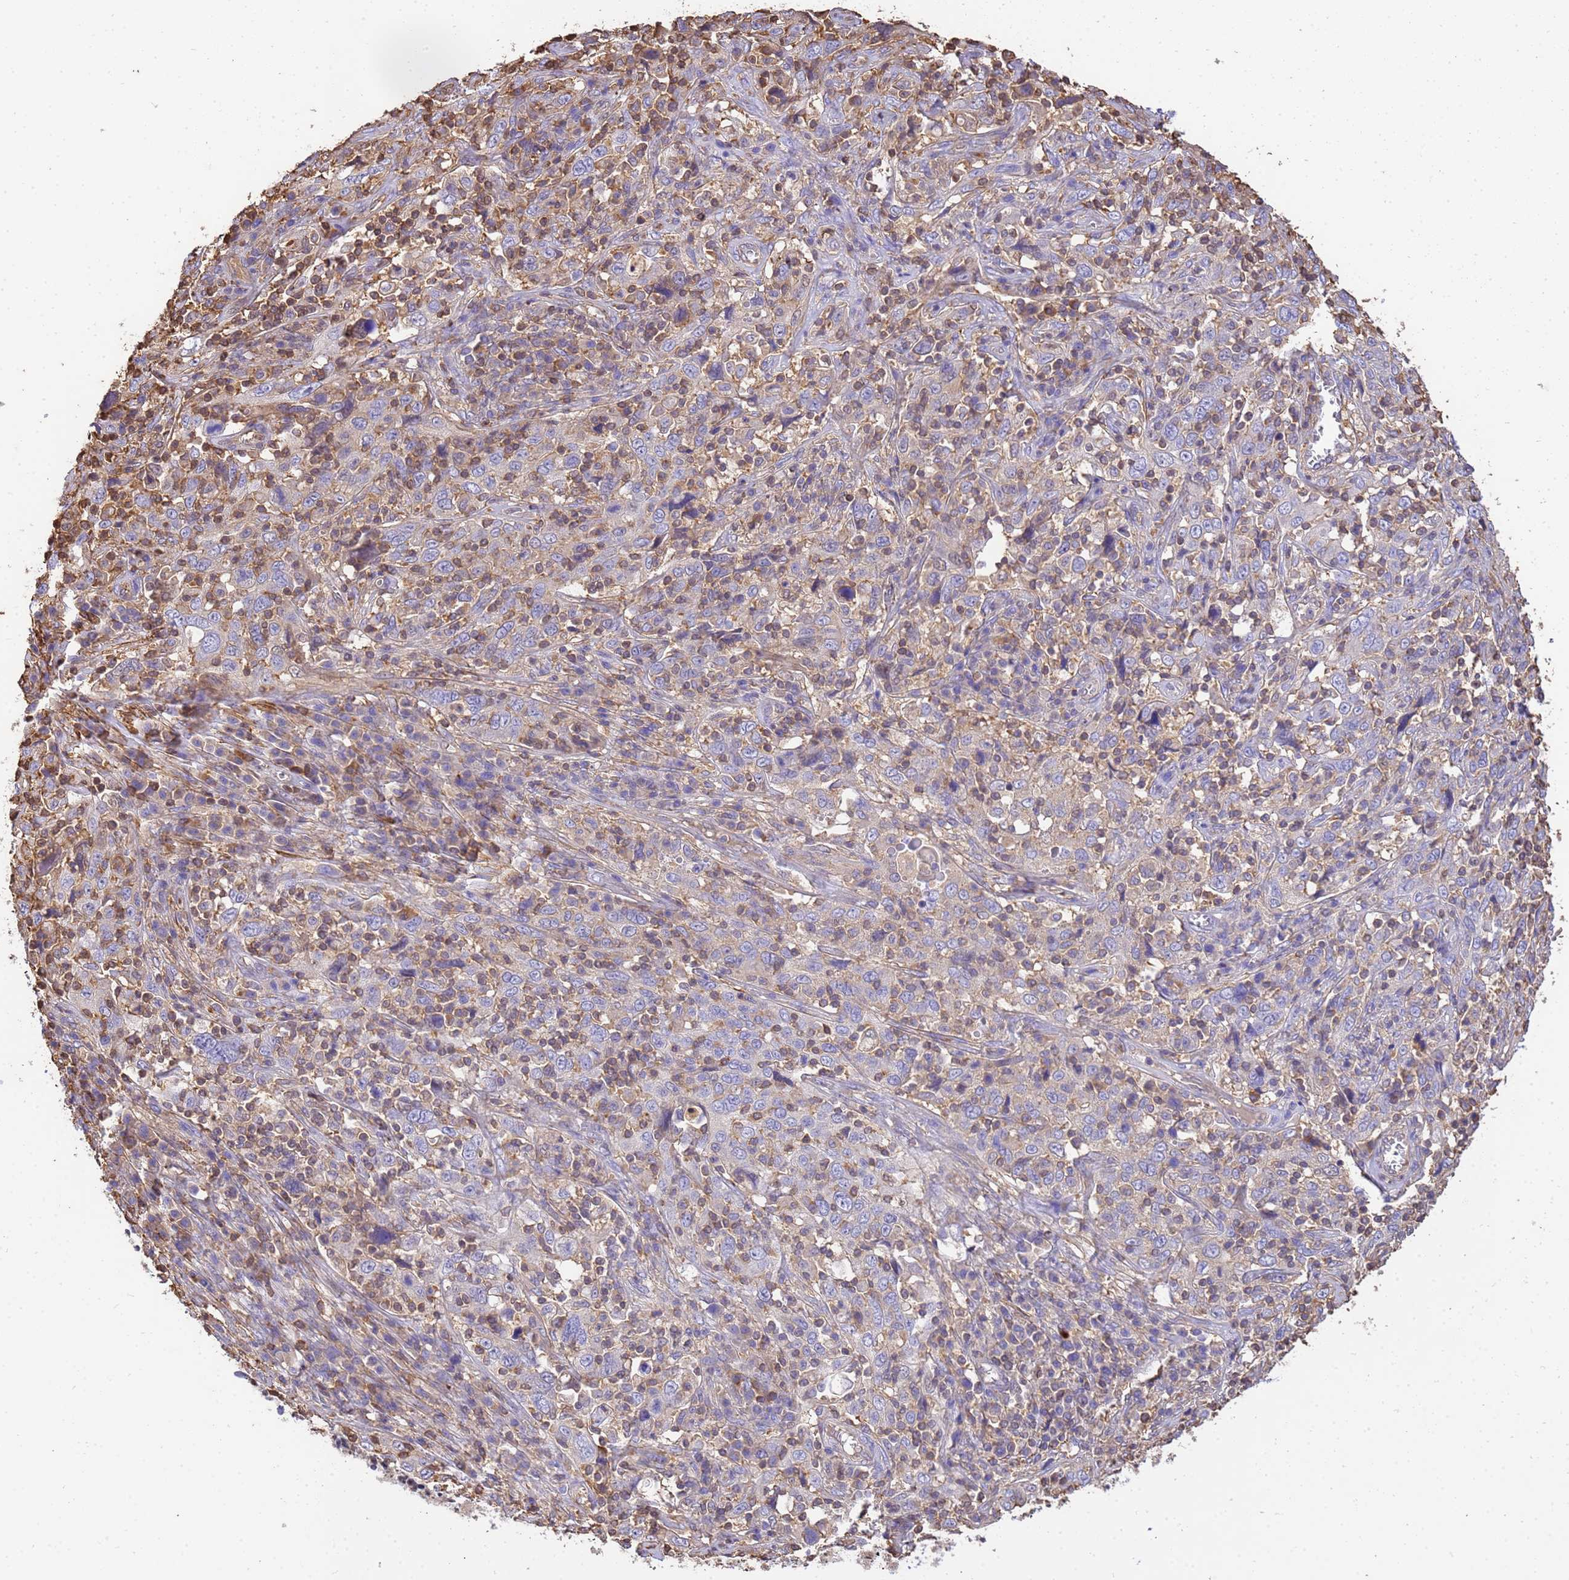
{"staining": {"intensity": "negative", "quantity": "none", "location": "none"}, "tissue": "cervical cancer", "cell_type": "Tumor cells", "image_type": "cancer", "snomed": [{"axis": "morphology", "description": "Squamous cell carcinoma, NOS"}, {"axis": "topography", "description": "Cervix"}], "caption": "There is no significant expression in tumor cells of squamous cell carcinoma (cervical).", "gene": "WDR64", "patient": {"sex": "female", "age": 46}}